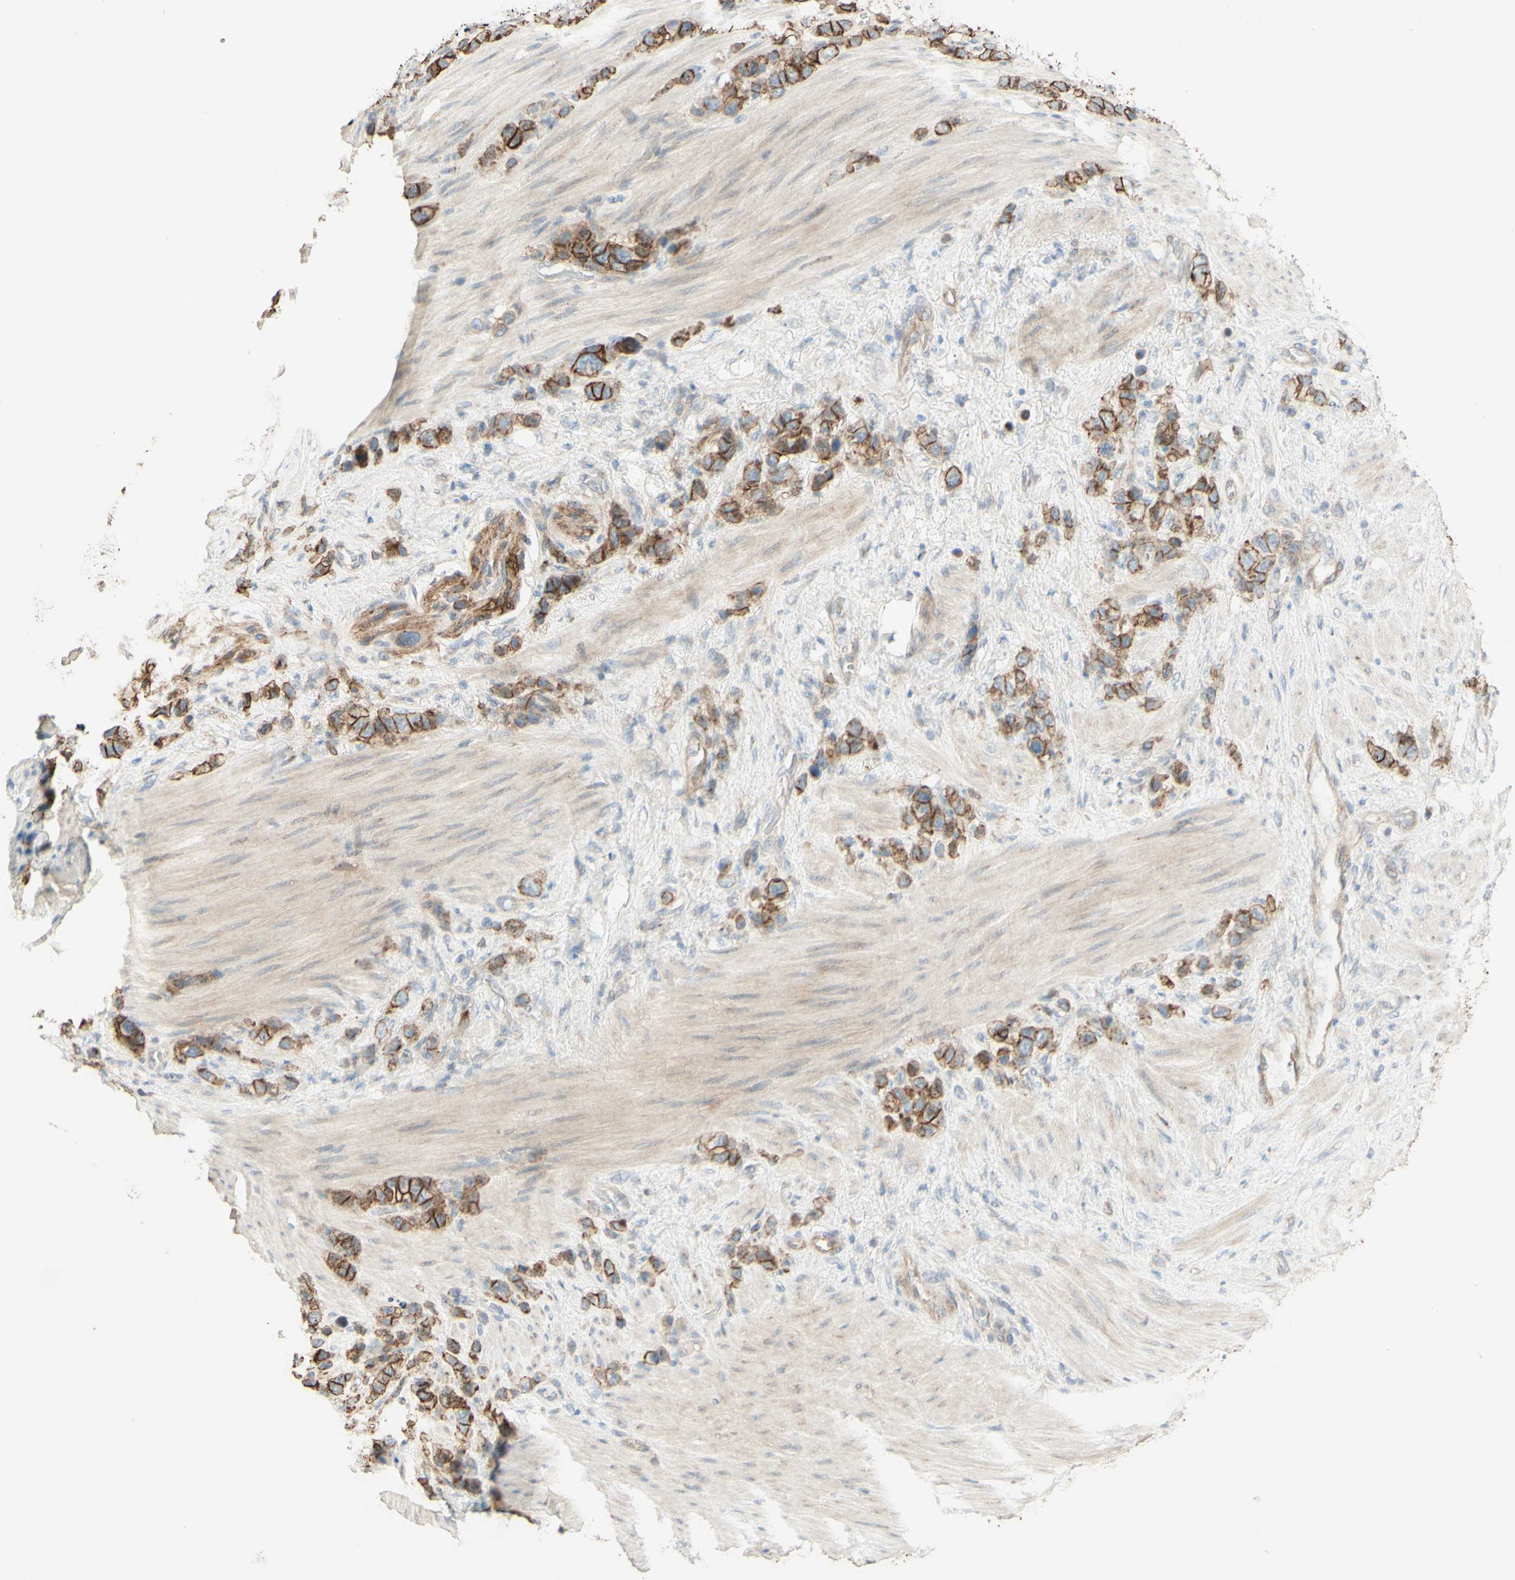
{"staining": {"intensity": "moderate", "quantity": ">75%", "location": "cytoplasmic/membranous"}, "tissue": "stomach cancer", "cell_type": "Tumor cells", "image_type": "cancer", "snomed": [{"axis": "morphology", "description": "Adenocarcinoma, NOS"}, {"axis": "morphology", "description": "Adenocarcinoma, High grade"}, {"axis": "topography", "description": "Stomach, upper"}, {"axis": "topography", "description": "Stomach, lower"}], "caption": "A brown stain labels moderate cytoplasmic/membranous staining of a protein in stomach cancer (adenocarcinoma (high-grade)) tumor cells. The staining was performed using DAB to visualize the protein expression in brown, while the nuclei were stained in blue with hematoxylin (Magnification: 20x).", "gene": "RNF149", "patient": {"sex": "female", "age": 65}}